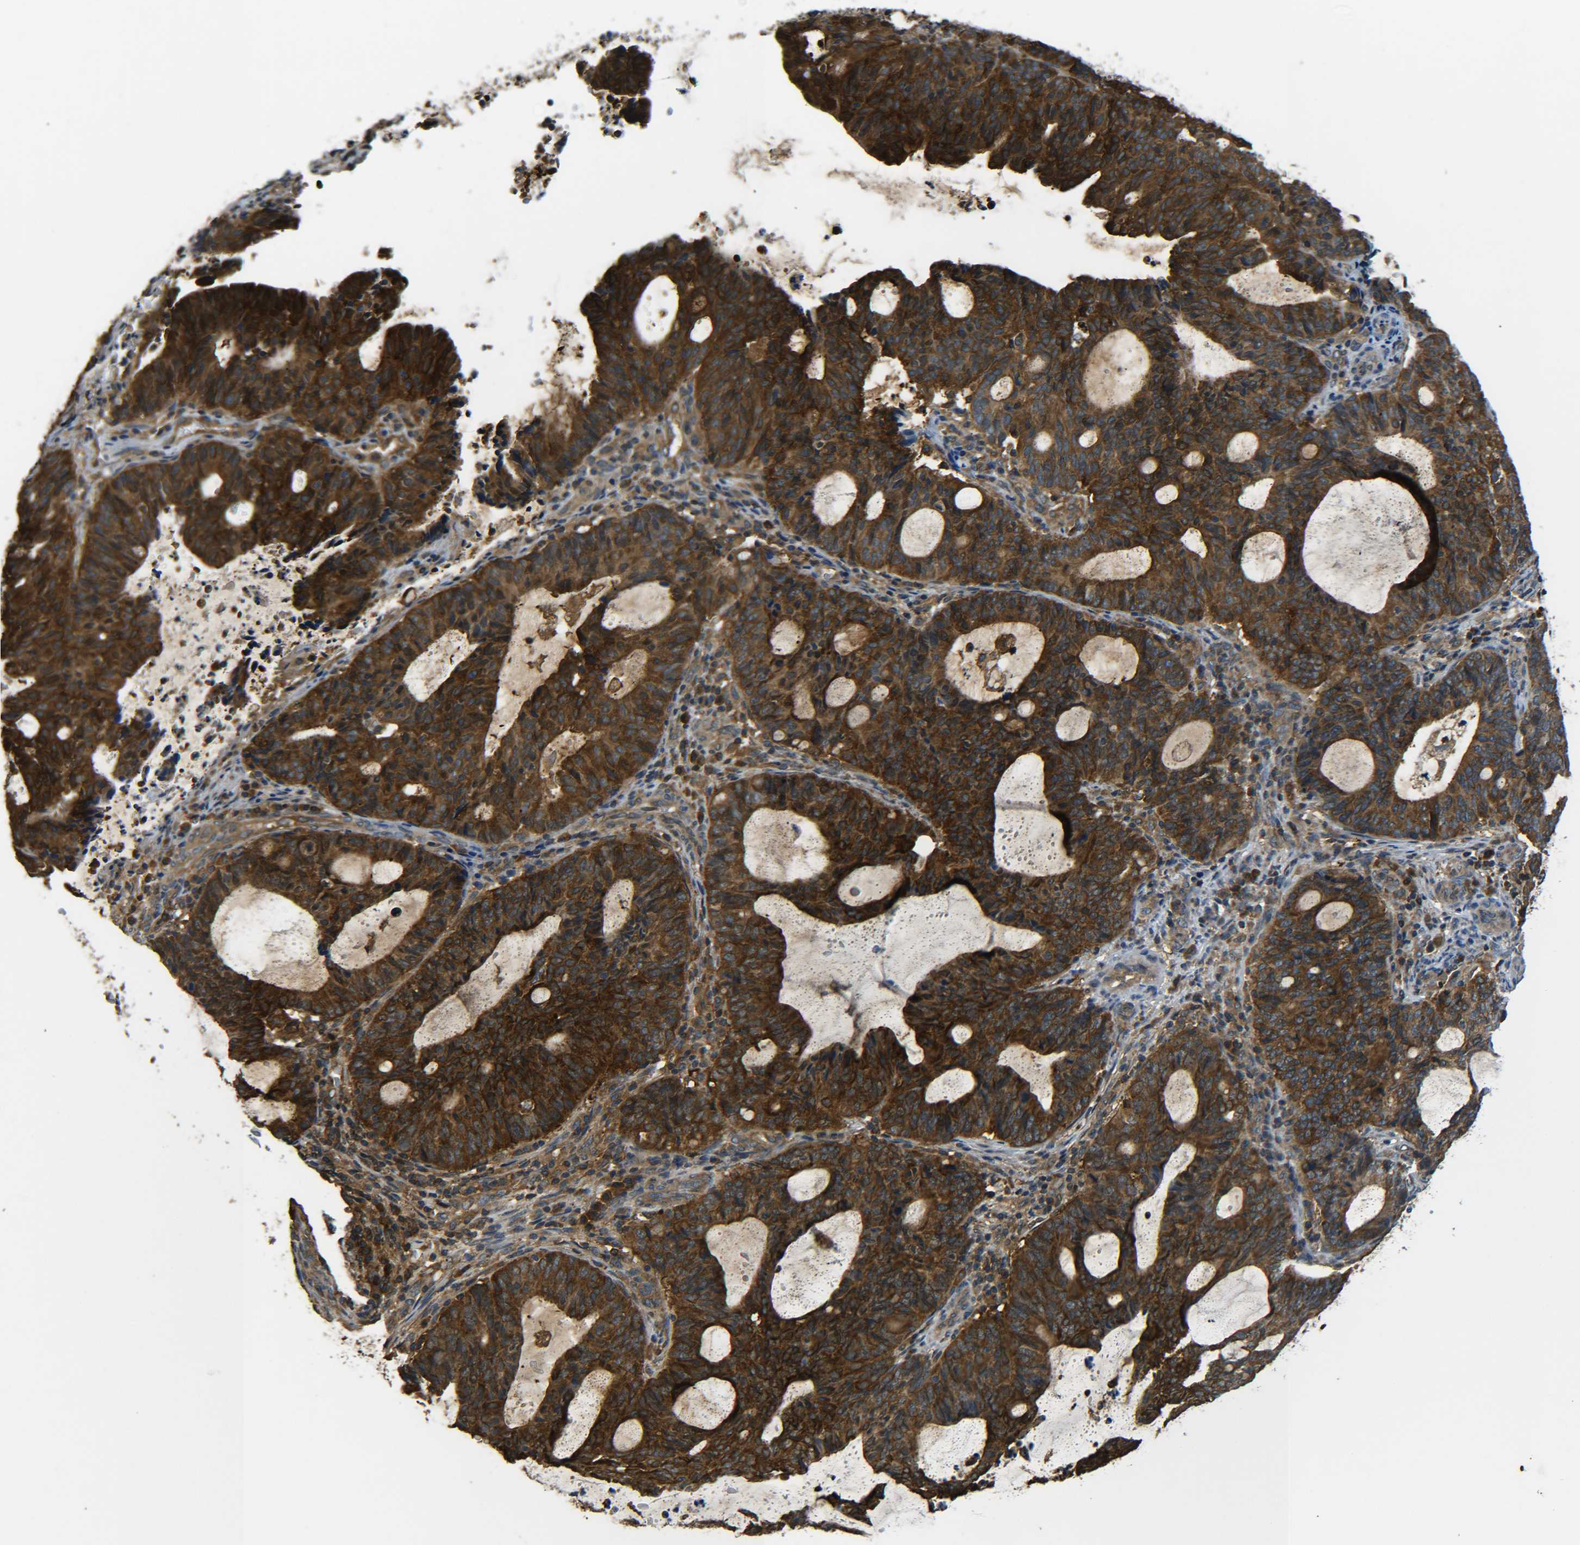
{"staining": {"intensity": "strong", "quantity": ">75%", "location": "cytoplasmic/membranous"}, "tissue": "endometrial cancer", "cell_type": "Tumor cells", "image_type": "cancer", "snomed": [{"axis": "morphology", "description": "Adenocarcinoma, NOS"}, {"axis": "topography", "description": "Uterus"}], "caption": "Brown immunohistochemical staining in endometrial cancer (adenocarcinoma) exhibits strong cytoplasmic/membranous expression in approximately >75% of tumor cells.", "gene": "PREB", "patient": {"sex": "female", "age": 83}}